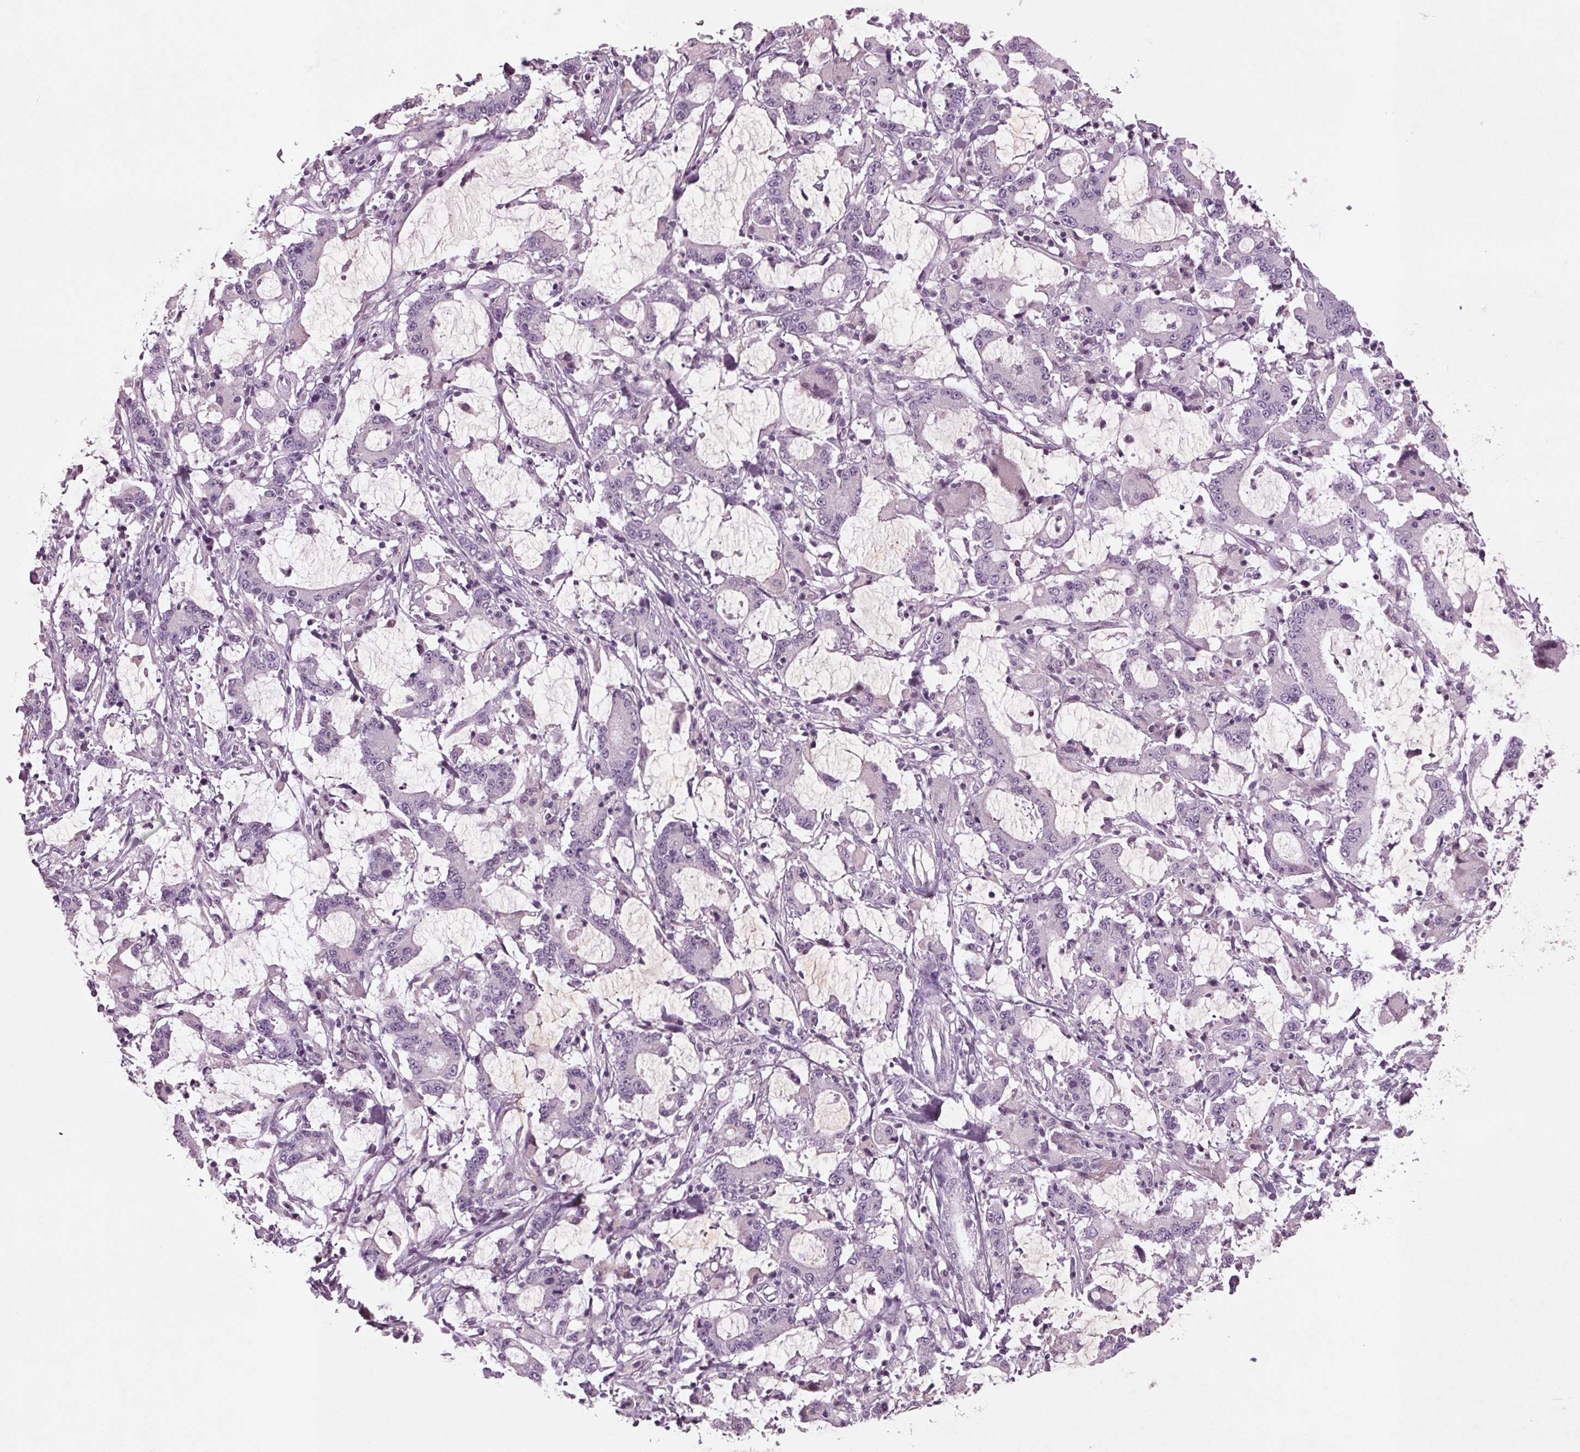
{"staining": {"intensity": "negative", "quantity": "none", "location": "none"}, "tissue": "stomach cancer", "cell_type": "Tumor cells", "image_type": "cancer", "snomed": [{"axis": "morphology", "description": "Adenocarcinoma, NOS"}, {"axis": "topography", "description": "Stomach, upper"}], "caption": "This is an immunohistochemistry (IHC) micrograph of human stomach cancer (adenocarcinoma). There is no staining in tumor cells.", "gene": "BHLHE22", "patient": {"sex": "male", "age": 68}}